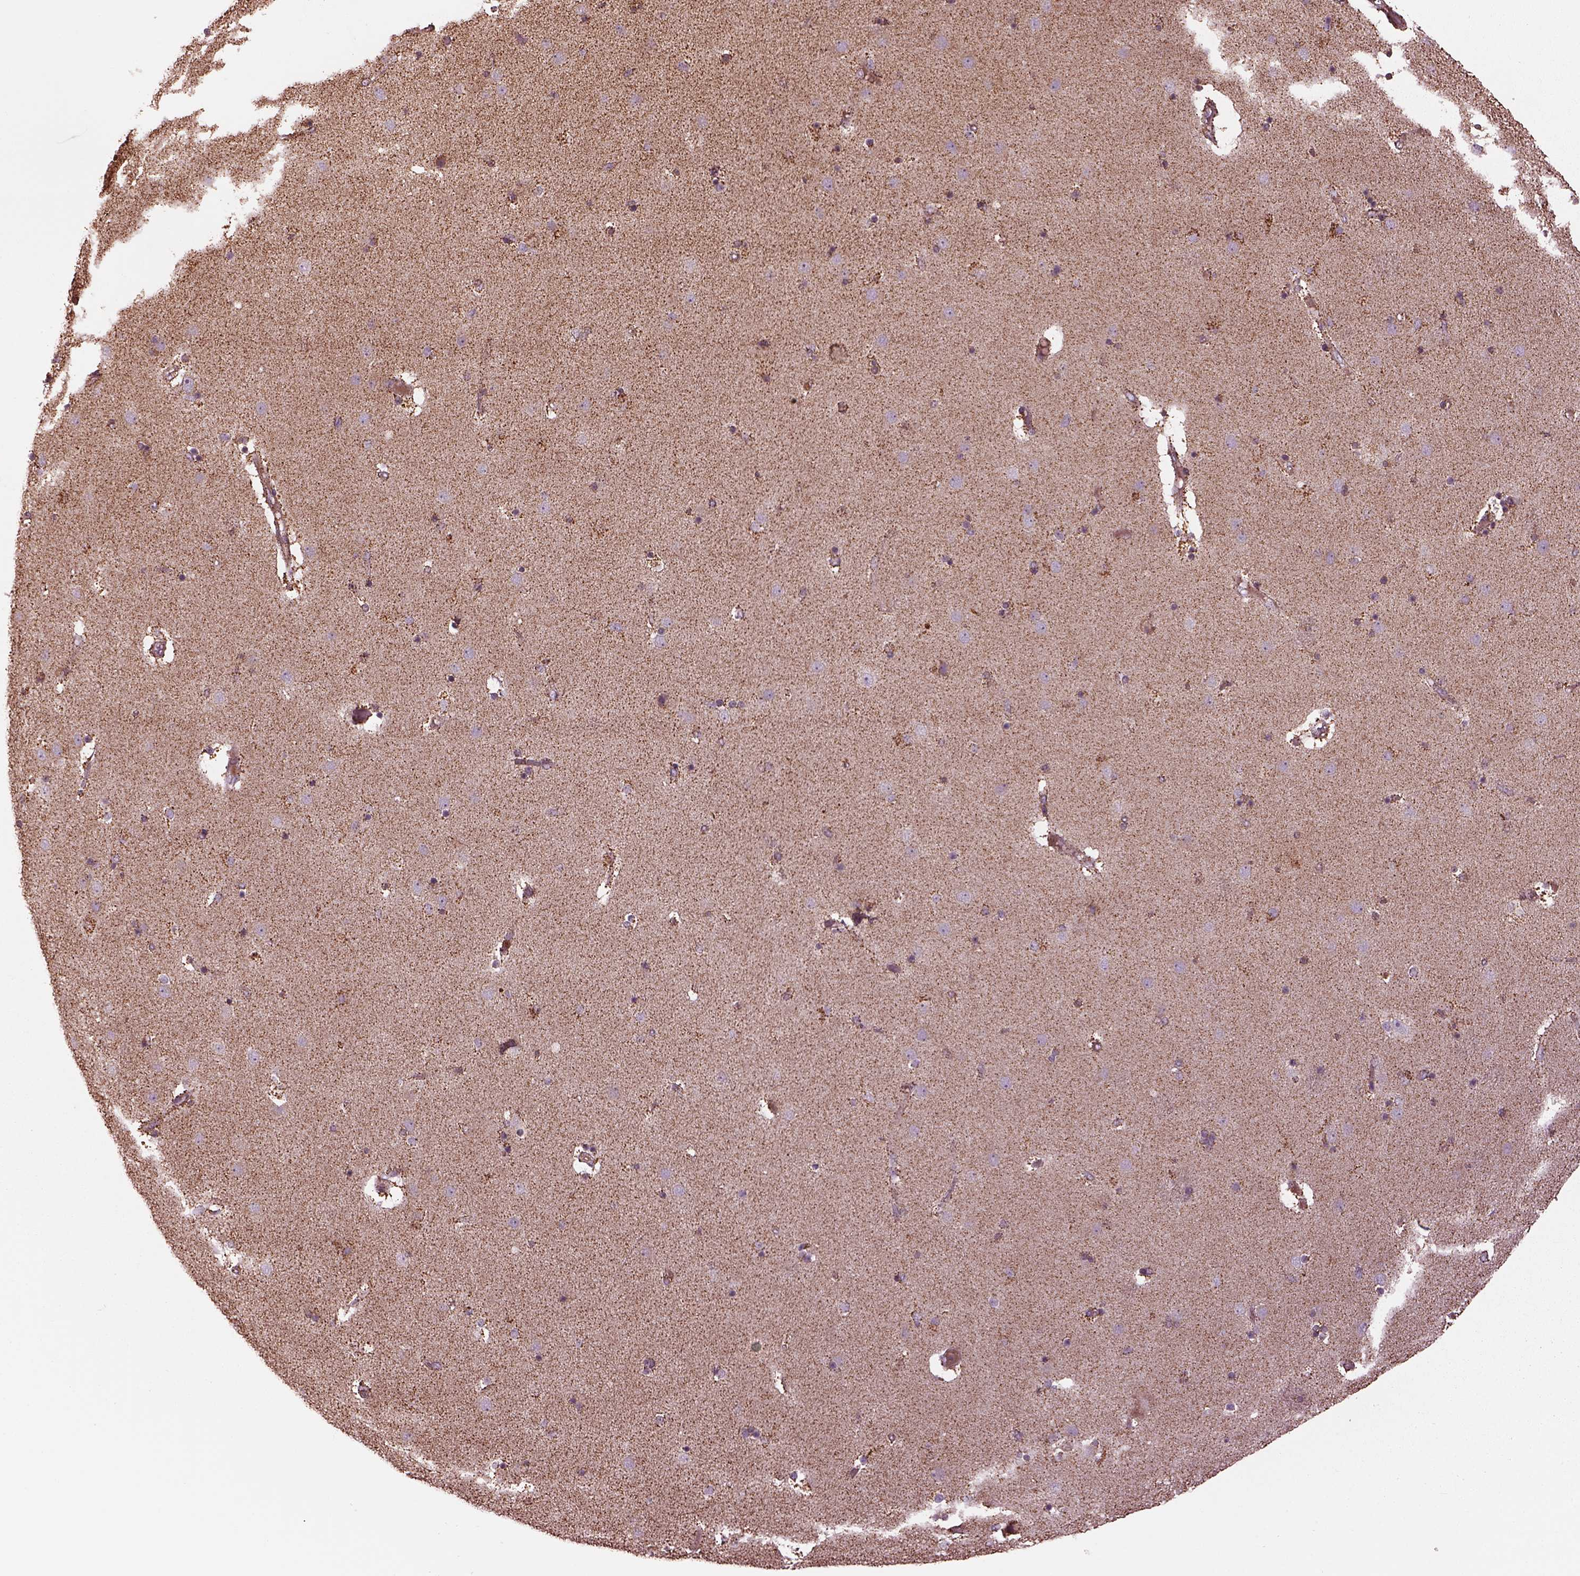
{"staining": {"intensity": "weak", "quantity": ">75%", "location": "cytoplasmic/membranous"}, "tissue": "caudate", "cell_type": "Glial cells", "image_type": "normal", "snomed": [{"axis": "morphology", "description": "Normal tissue, NOS"}, {"axis": "topography", "description": "Lateral ventricle wall"}], "caption": "Weak cytoplasmic/membranous staining is appreciated in about >75% of glial cells in unremarkable caudate. (DAB IHC, brown staining for protein, blue staining for nuclei).", "gene": "TMEM254", "patient": {"sex": "female", "age": 71}}